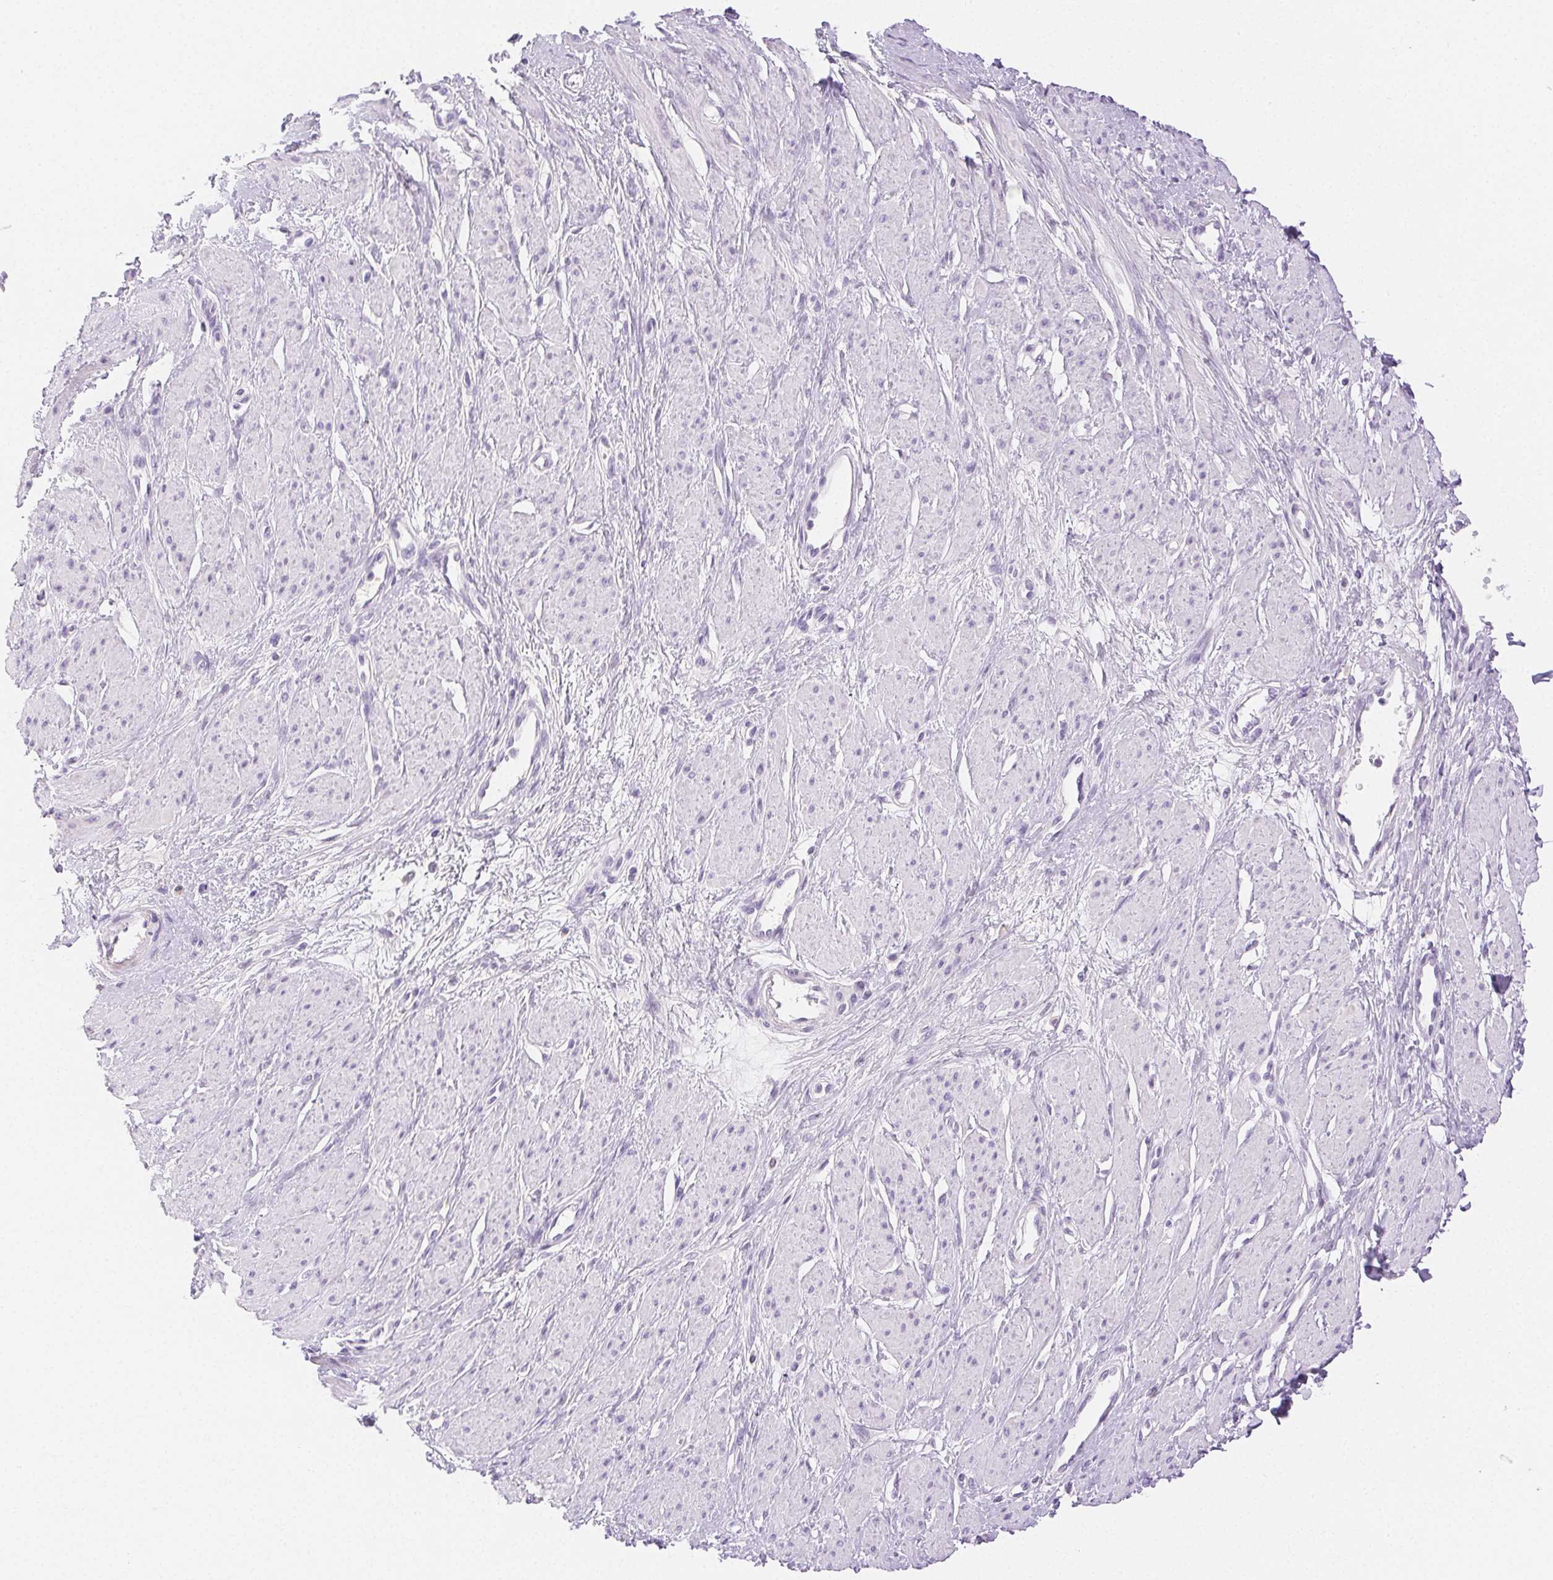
{"staining": {"intensity": "negative", "quantity": "none", "location": "none"}, "tissue": "smooth muscle", "cell_type": "Smooth muscle cells", "image_type": "normal", "snomed": [{"axis": "morphology", "description": "Normal tissue, NOS"}, {"axis": "topography", "description": "Smooth muscle"}, {"axis": "topography", "description": "Uterus"}], "caption": "Human smooth muscle stained for a protein using IHC displays no staining in smooth muscle cells.", "gene": "SPACA4", "patient": {"sex": "female", "age": 39}}